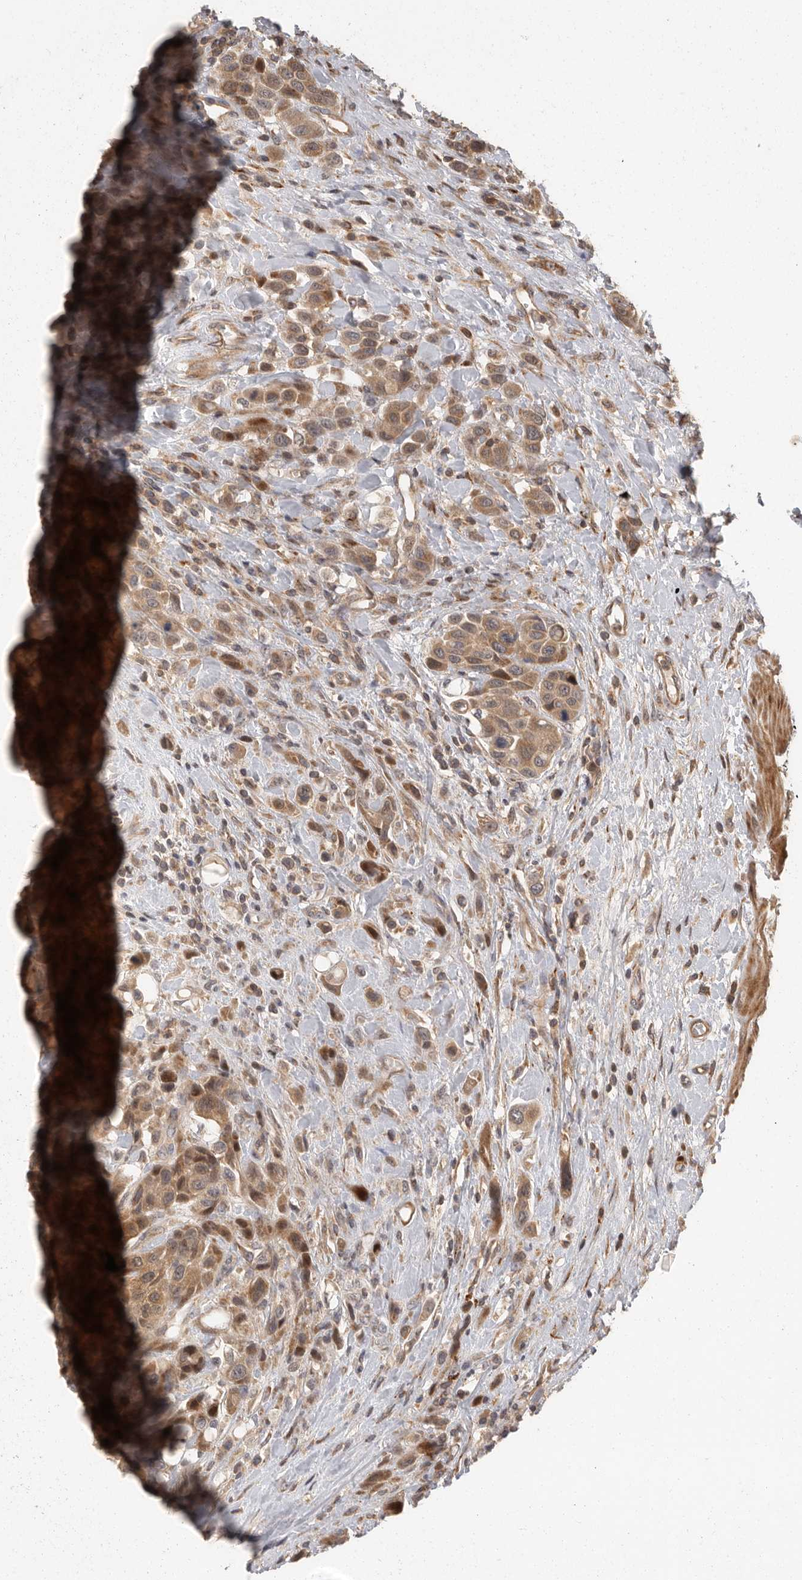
{"staining": {"intensity": "moderate", "quantity": ">75%", "location": "cytoplasmic/membranous"}, "tissue": "urothelial cancer", "cell_type": "Tumor cells", "image_type": "cancer", "snomed": [{"axis": "morphology", "description": "Urothelial carcinoma, High grade"}, {"axis": "topography", "description": "Urinary bladder"}], "caption": "Urothelial cancer stained with a brown dye displays moderate cytoplasmic/membranous positive expression in about >75% of tumor cells.", "gene": "SWT1", "patient": {"sex": "male", "age": 50}}